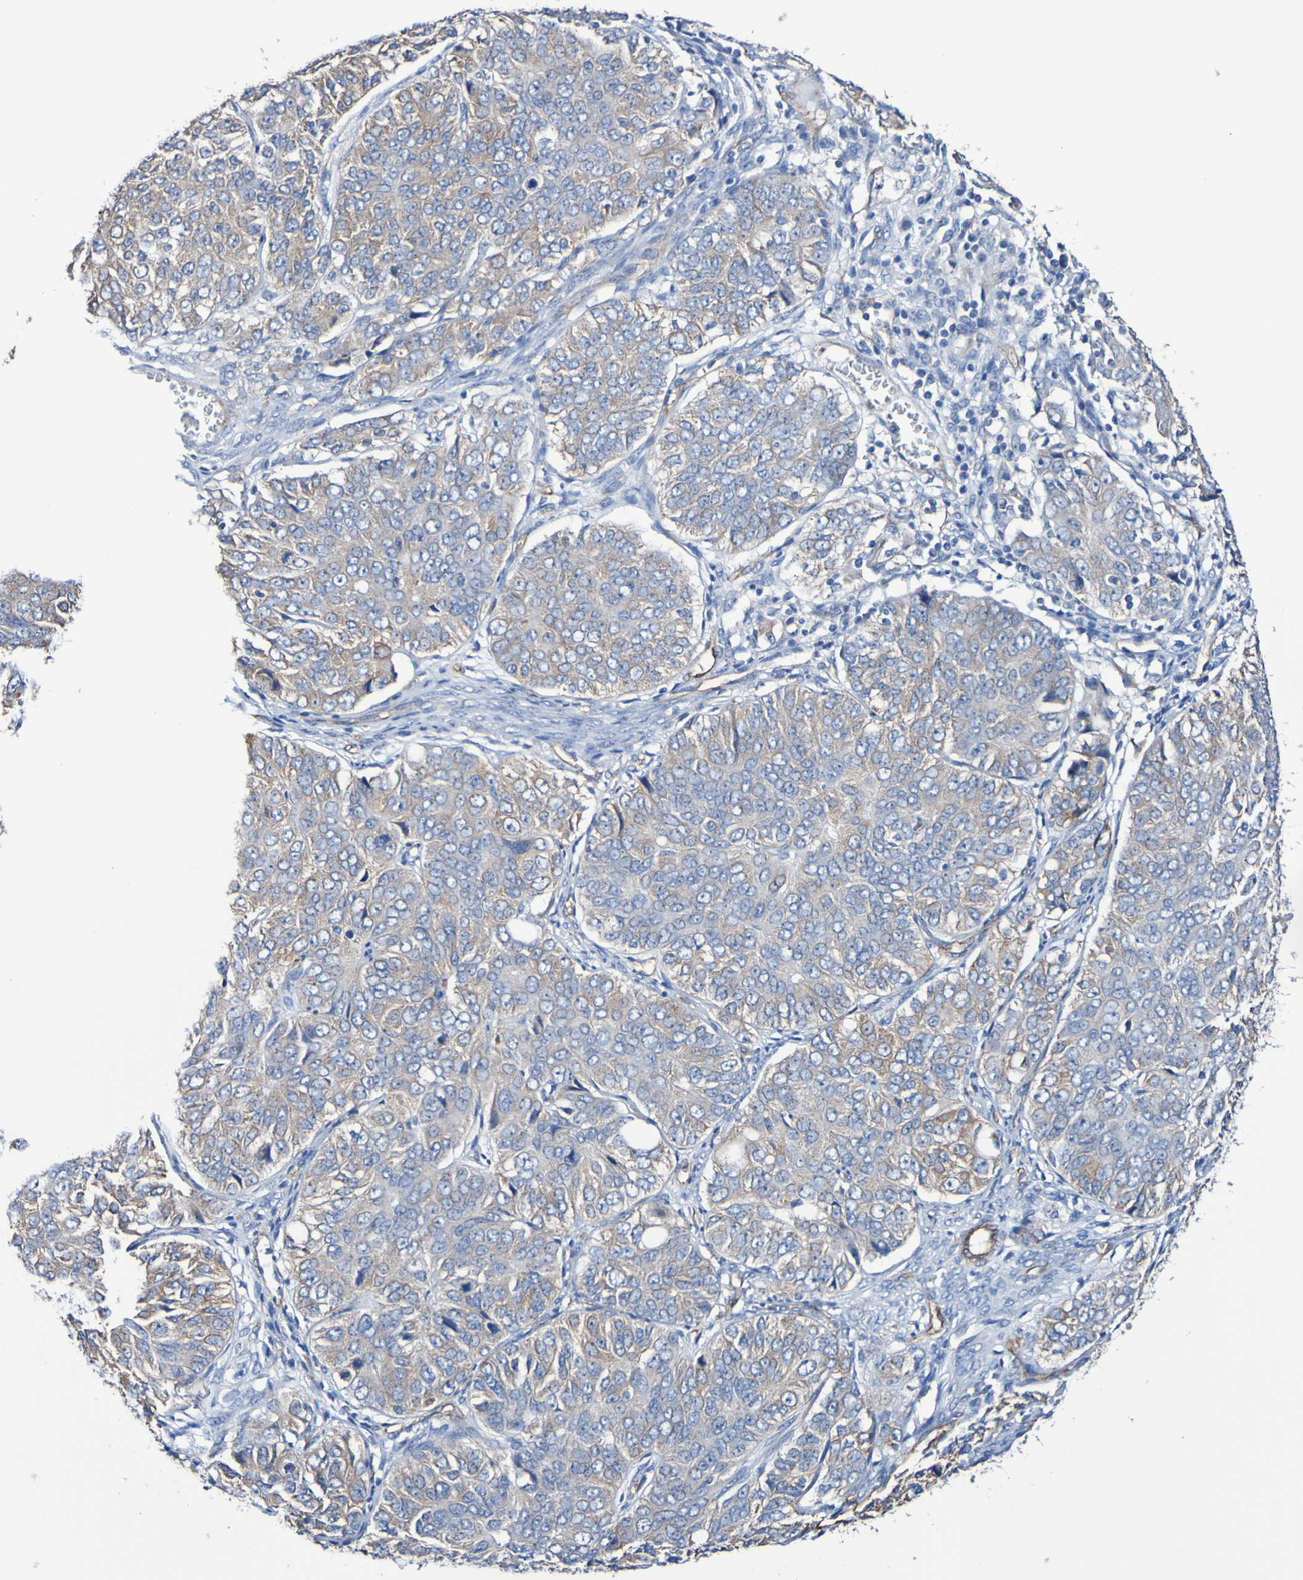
{"staining": {"intensity": "weak", "quantity": ">75%", "location": "cytoplasmic/membranous"}, "tissue": "ovarian cancer", "cell_type": "Tumor cells", "image_type": "cancer", "snomed": [{"axis": "morphology", "description": "Carcinoma, endometroid"}, {"axis": "topography", "description": "Ovary"}], "caption": "IHC photomicrograph of neoplastic tissue: ovarian cancer (endometroid carcinoma) stained using IHC reveals low levels of weak protein expression localized specifically in the cytoplasmic/membranous of tumor cells, appearing as a cytoplasmic/membranous brown color.", "gene": "ELMOD3", "patient": {"sex": "female", "age": 51}}